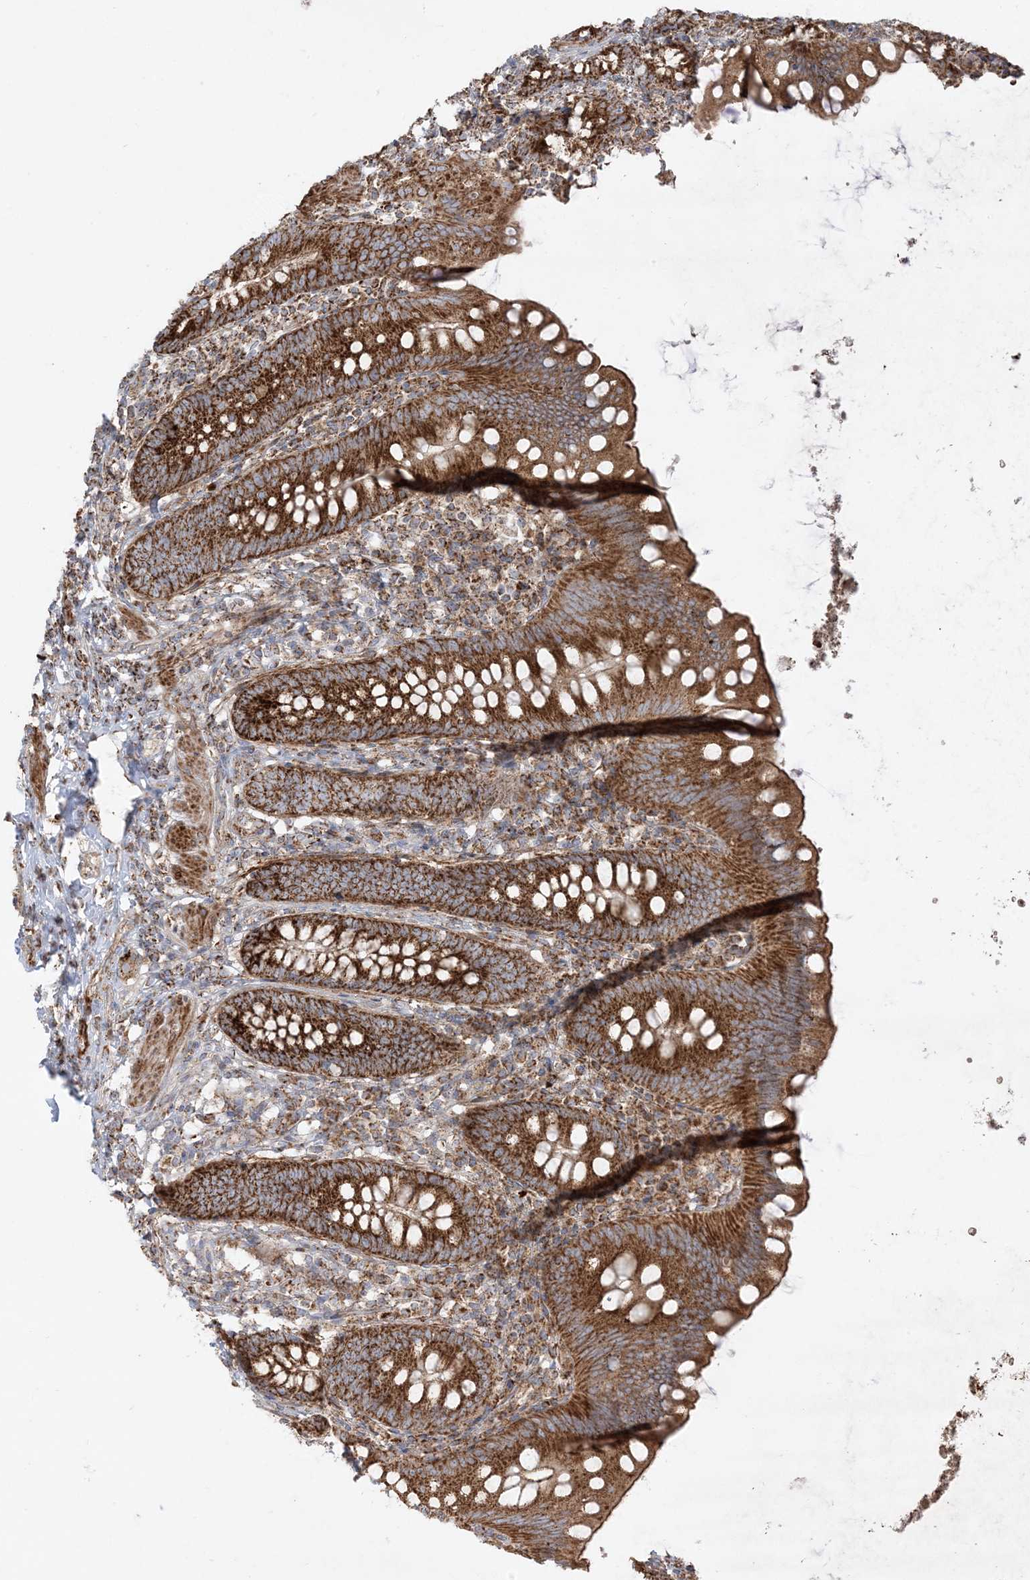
{"staining": {"intensity": "strong", "quantity": ">75%", "location": "cytoplasmic/membranous"}, "tissue": "appendix", "cell_type": "Glandular cells", "image_type": "normal", "snomed": [{"axis": "morphology", "description": "Normal tissue, NOS"}, {"axis": "topography", "description": "Appendix"}], "caption": "Protein staining exhibits strong cytoplasmic/membranous positivity in approximately >75% of glandular cells in normal appendix. (DAB (3,3'-diaminobenzidine) = brown stain, brightfield microscopy at high magnification).", "gene": "AARS2", "patient": {"sex": "female", "age": 62}}